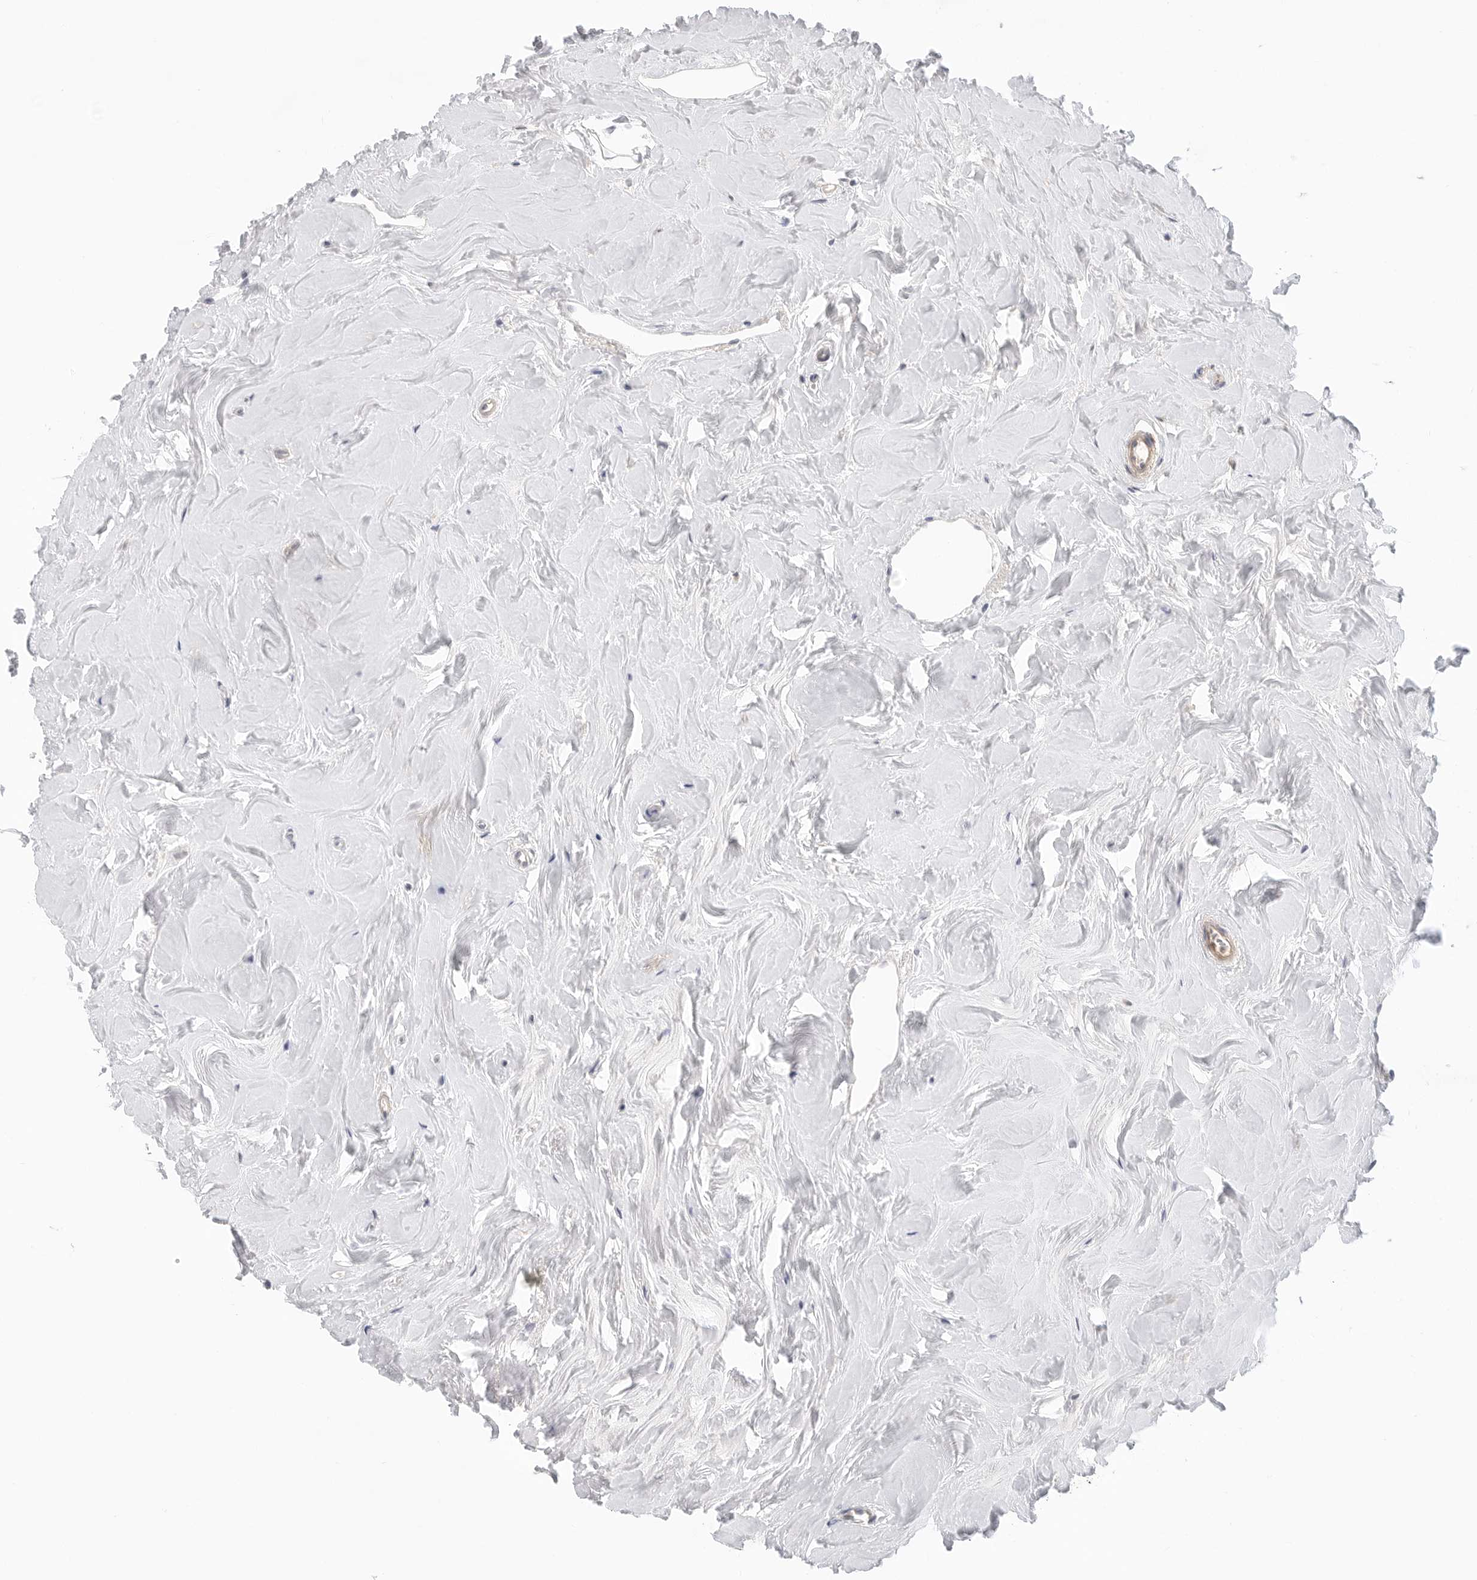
{"staining": {"intensity": "negative", "quantity": "none", "location": "none"}, "tissue": "breast cancer", "cell_type": "Tumor cells", "image_type": "cancer", "snomed": [{"axis": "morphology", "description": "Lobular carcinoma"}, {"axis": "topography", "description": "Breast"}], "caption": "Tumor cells are negative for protein expression in human lobular carcinoma (breast). (IHC, brightfield microscopy, high magnification).", "gene": "FBN2", "patient": {"sex": "female", "age": 47}}